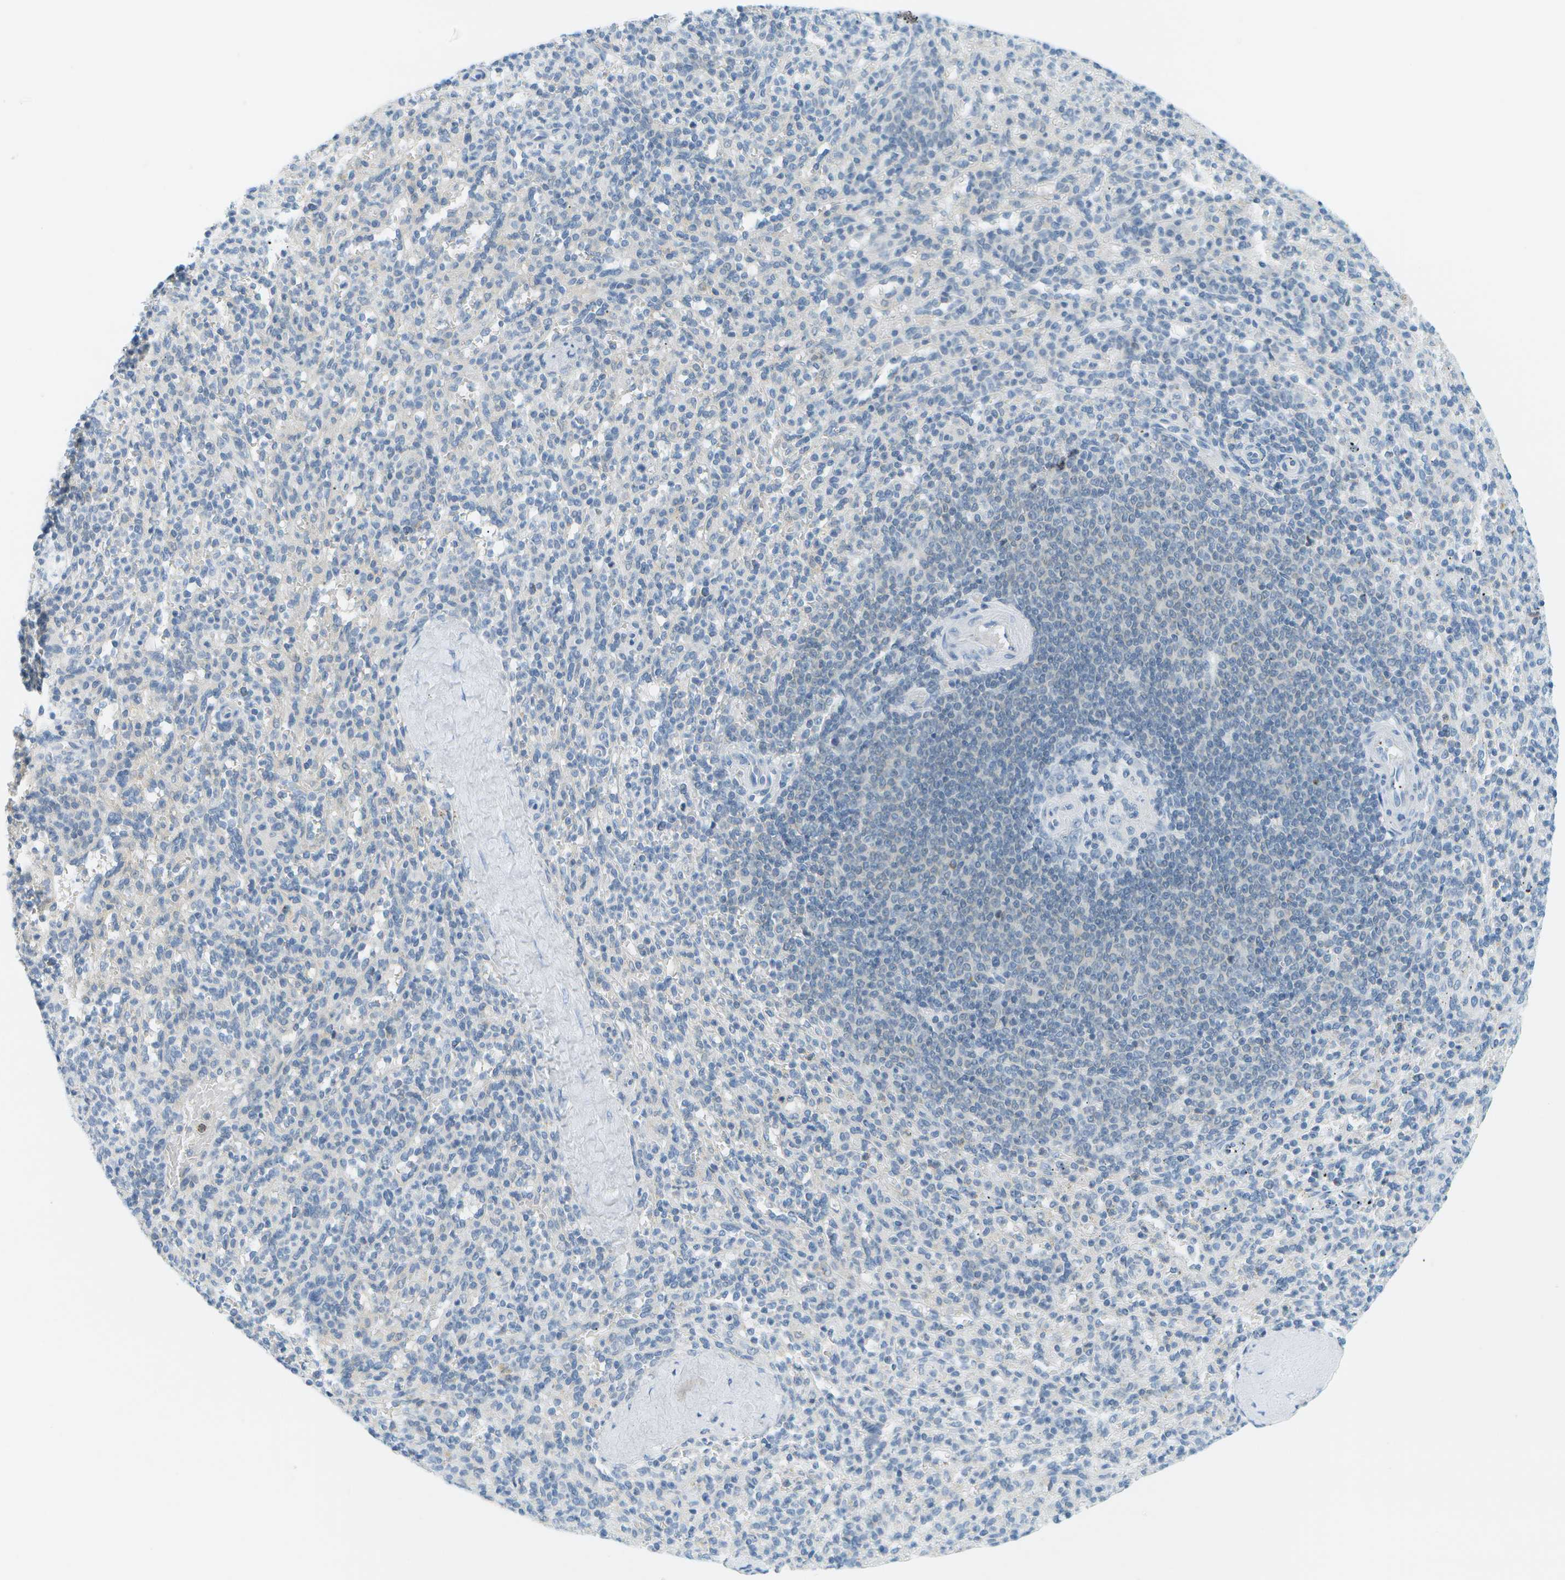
{"staining": {"intensity": "negative", "quantity": "none", "location": "none"}, "tissue": "spleen", "cell_type": "Cells in red pulp", "image_type": "normal", "snomed": [{"axis": "morphology", "description": "Normal tissue, NOS"}, {"axis": "topography", "description": "Spleen"}], "caption": "The immunohistochemistry histopathology image has no significant staining in cells in red pulp of spleen. (Brightfield microscopy of DAB immunohistochemistry (IHC) at high magnification).", "gene": "SMYD5", "patient": {"sex": "male", "age": 36}}